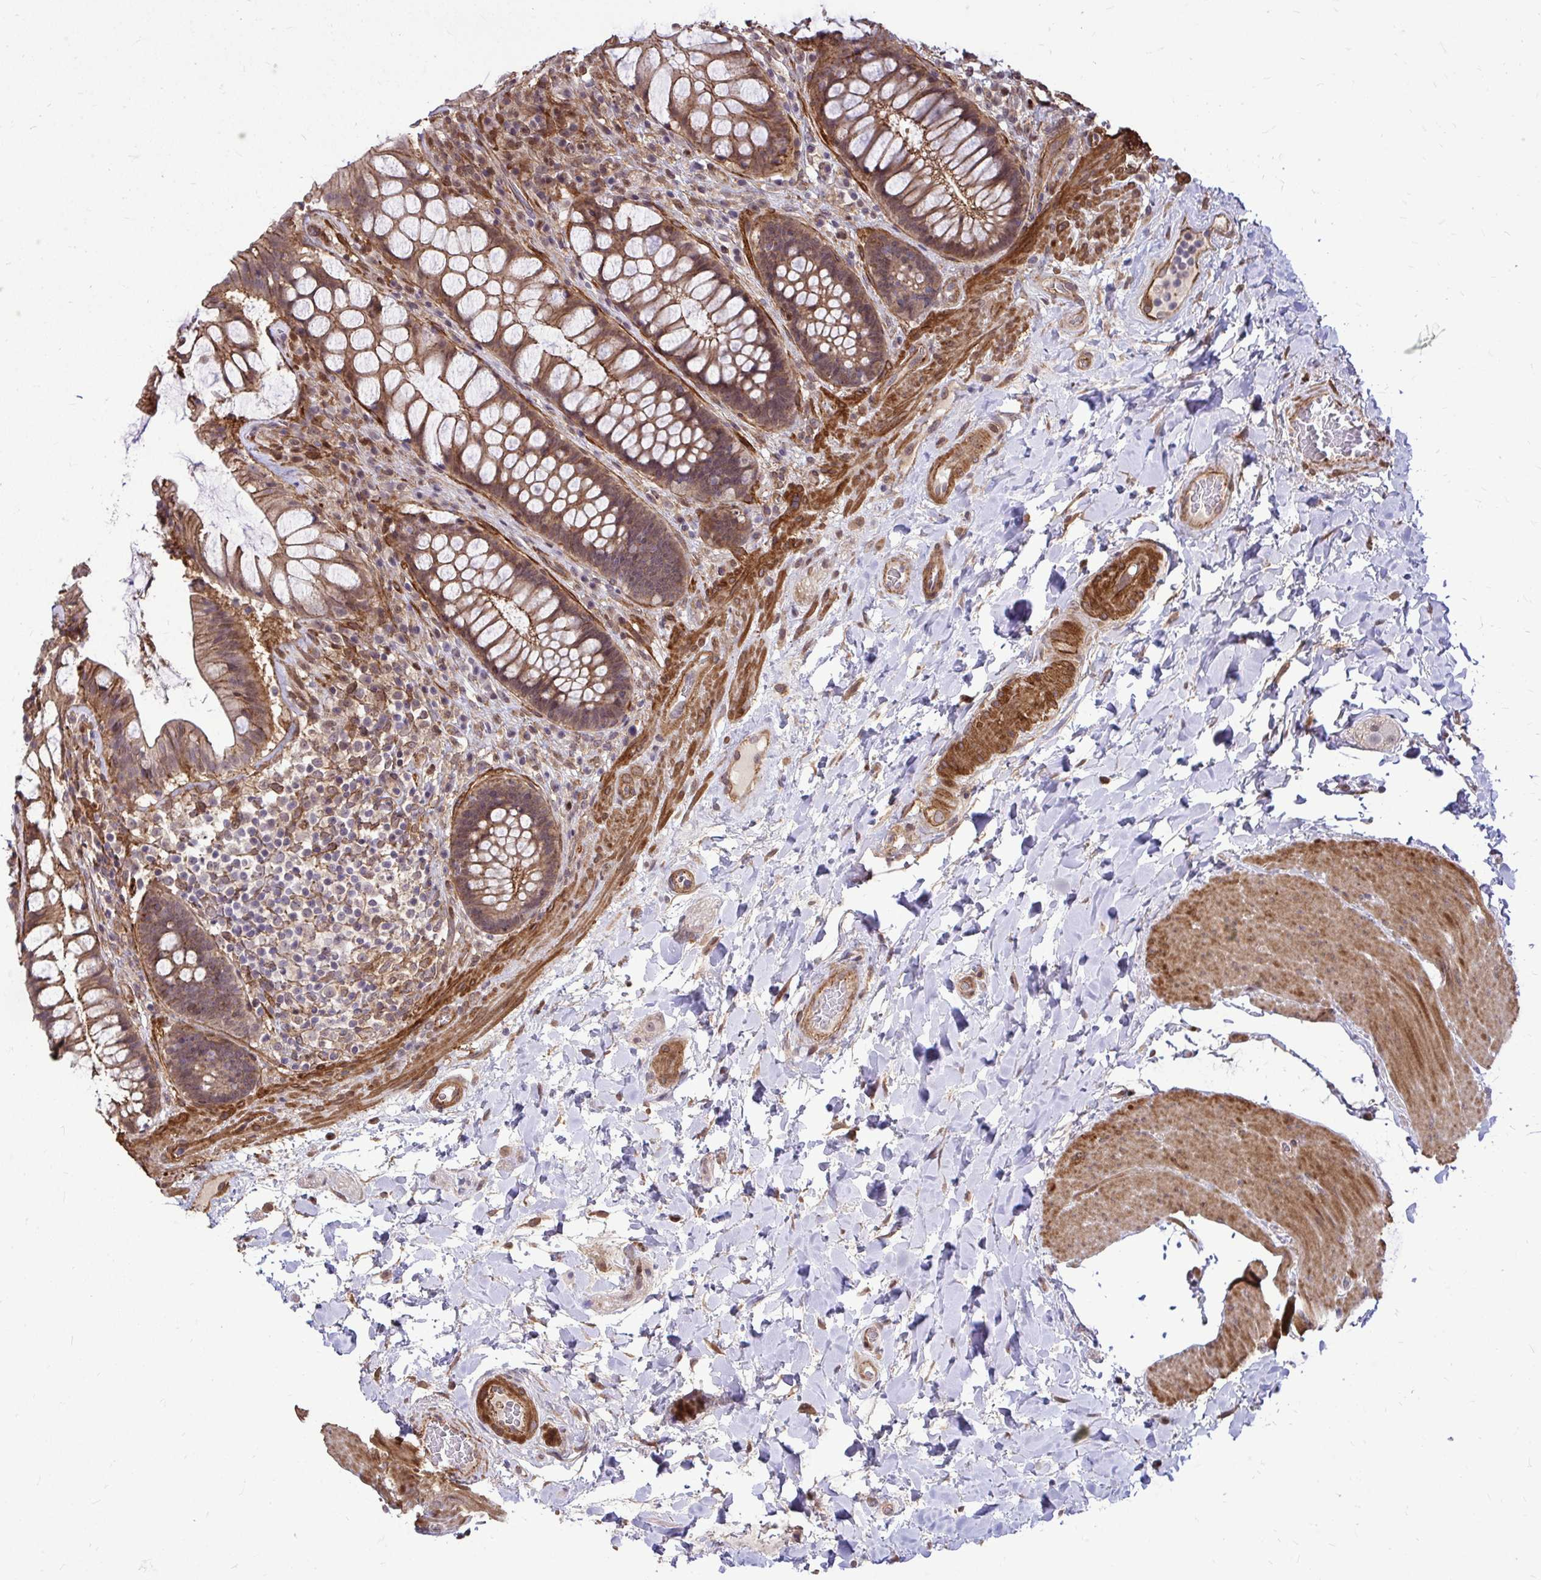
{"staining": {"intensity": "moderate", "quantity": ">75%", "location": "cytoplasmic/membranous"}, "tissue": "rectum", "cell_type": "Glandular cells", "image_type": "normal", "snomed": [{"axis": "morphology", "description": "Normal tissue, NOS"}, {"axis": "topography", "description": "Rectum"}], "caption": "Brown immunohistochemical staining in benign rectum shows moderate cytoplasmic/membranous staining in approximately >75% of glandular cells. (DAB IHC with brightfield microscopy, high magnification).", "gene": "TRIP6", "patient": {"sex": "female", "age": 58}}